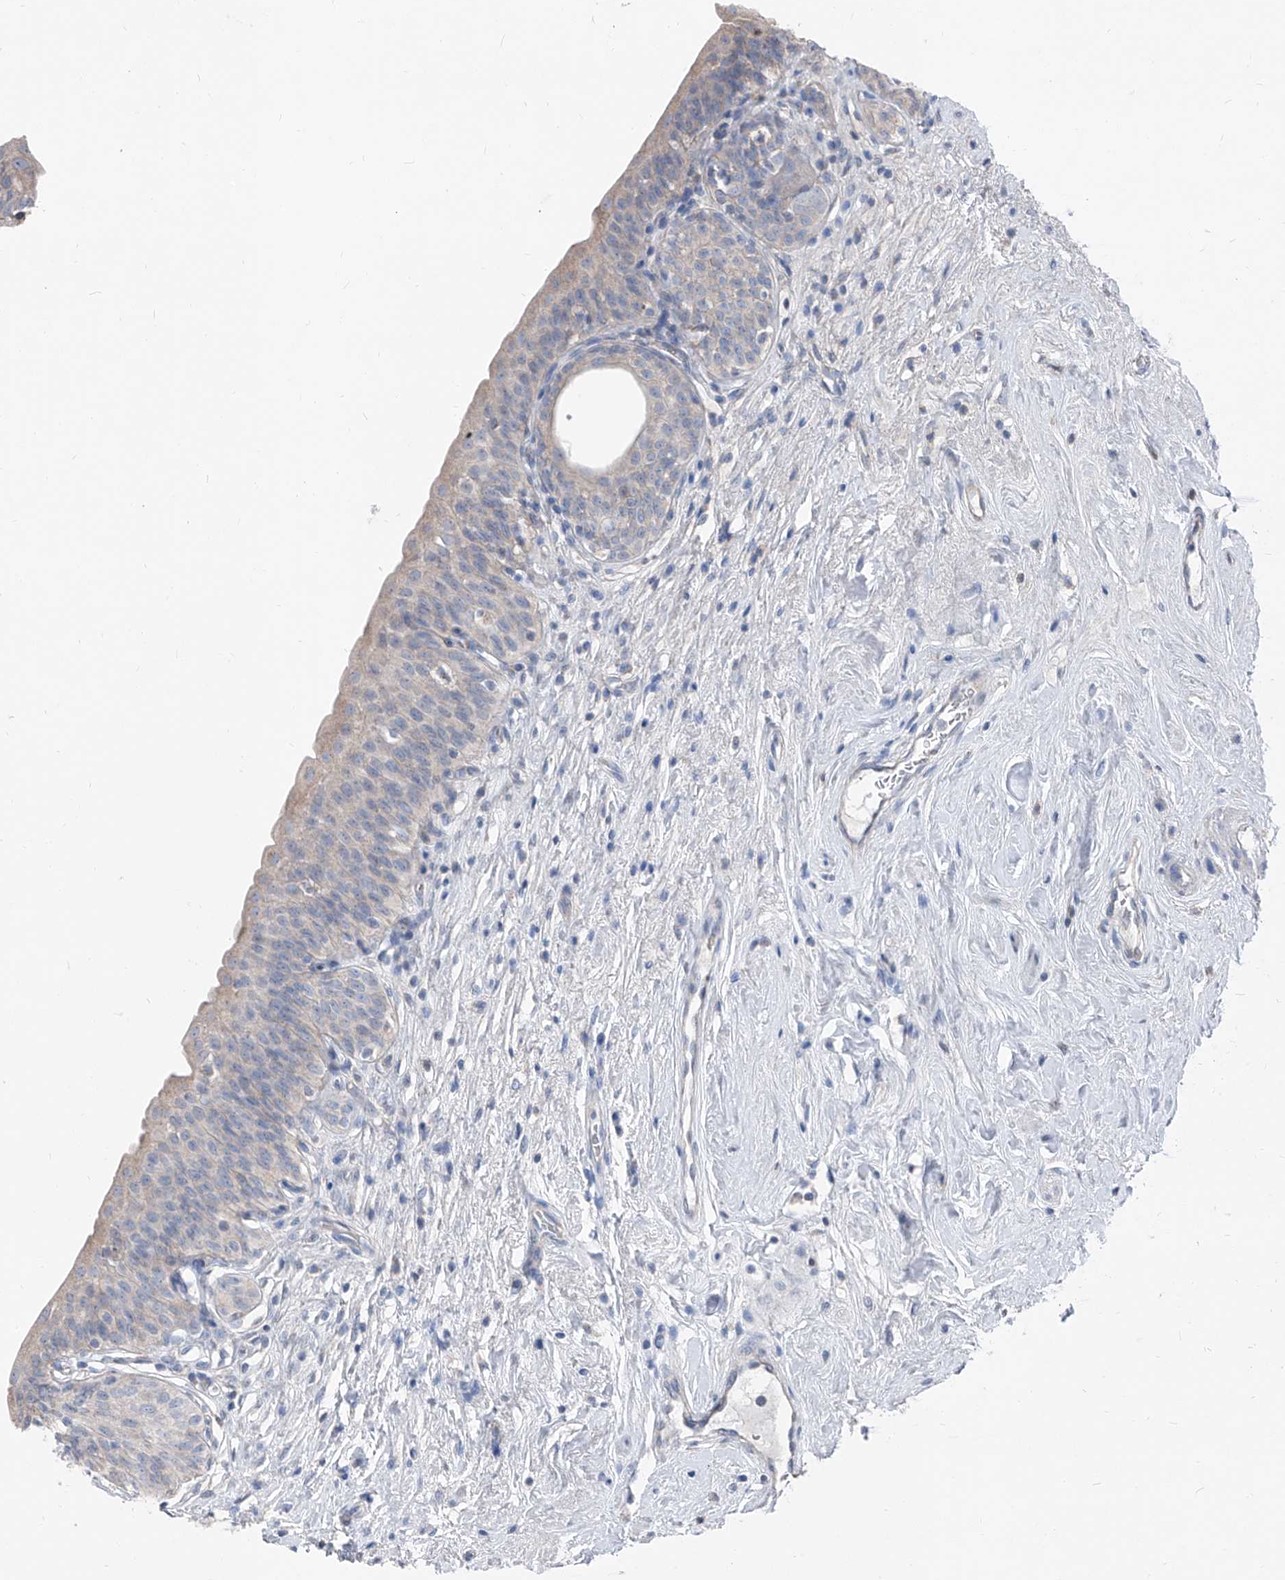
{"staining": {"intensity": "weak", "quantity": "<25%", "location": "cytoplasmic/membranous"}, "tissue": "urinary bladder", "cell_type": "Urothelial cells", "image_type": "normal", "snomed": [{"axis": "morphology", "description": "Normal tissue, NOS"}, {"axis": "topography", "description": "Urinary bladder"}], "caption": "A high-resolution image shows immunohistochemistry staining of benign urinary bladder, which reveals no significant expression in urothelial cells. Brightfield microscopy of IHC stained with DAB (brown) and hematoxylin (blue), captured at high magnification.", "gene": "AGPS", "patient": {"sex": "male", "age": 83}}